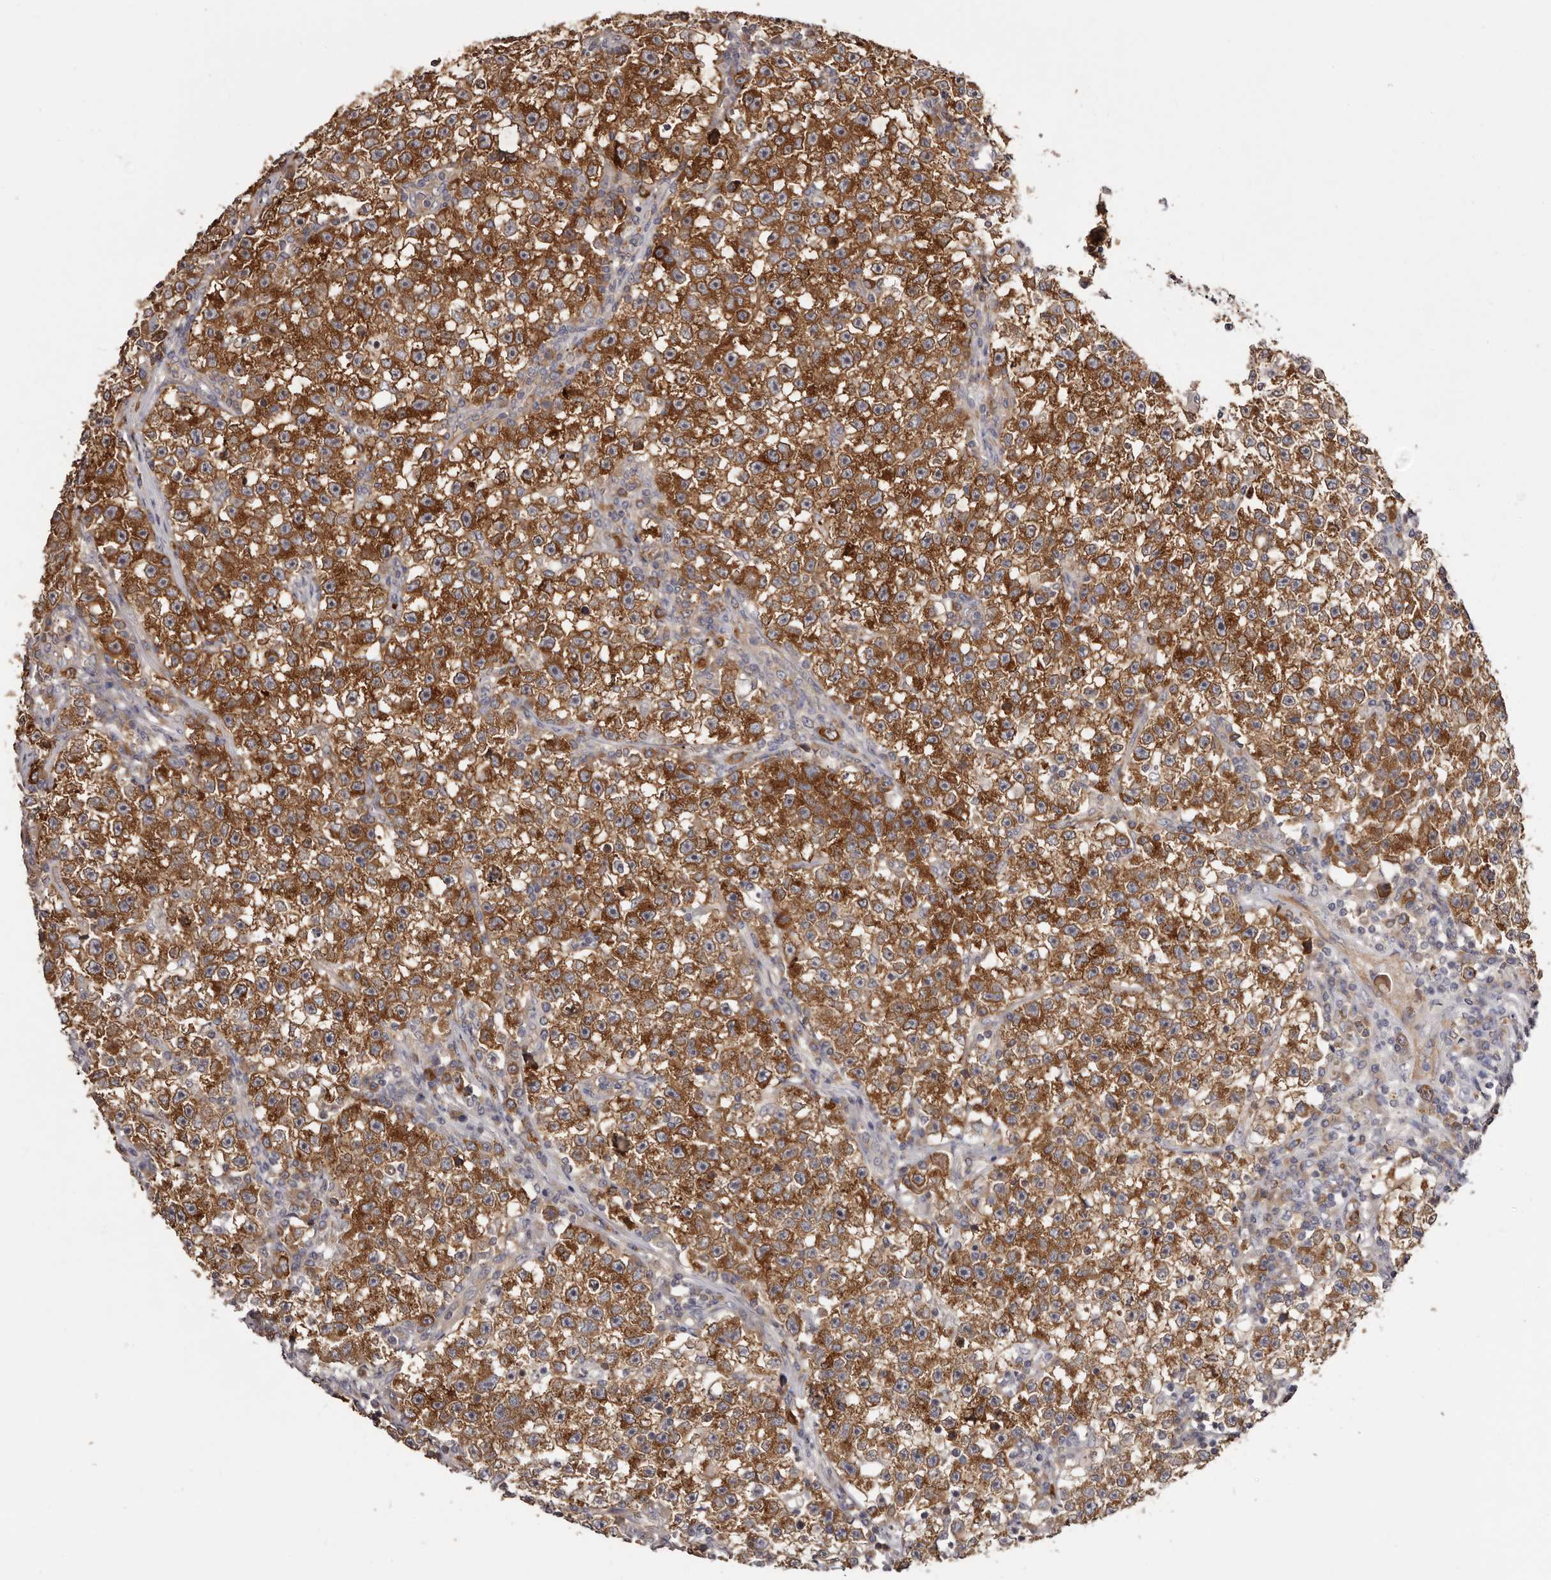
{"staining": {"intensity": "strong", "quantity": ">75%", "location": "cytoplasmic/membranous"}, "tissue": "testis cancer", "cell_type": "Tumor cells", "image_type": "cancer", "snomed": [{"axis": "morphology", "description": "Seminoma, NOS"}, {"axis": "topography", "description": "Testis"}], "caption": "Protein staining by immunohistochemistry (IHC) exhibits strong cytoplasmic/membranous expression in approximately >75% of tumor cells in seminoma (testis). (Brightfield microscopy of DAB IHC at high magnification).", "gene": "LTV1", "patient": {"sex": "male", "age": 22}}